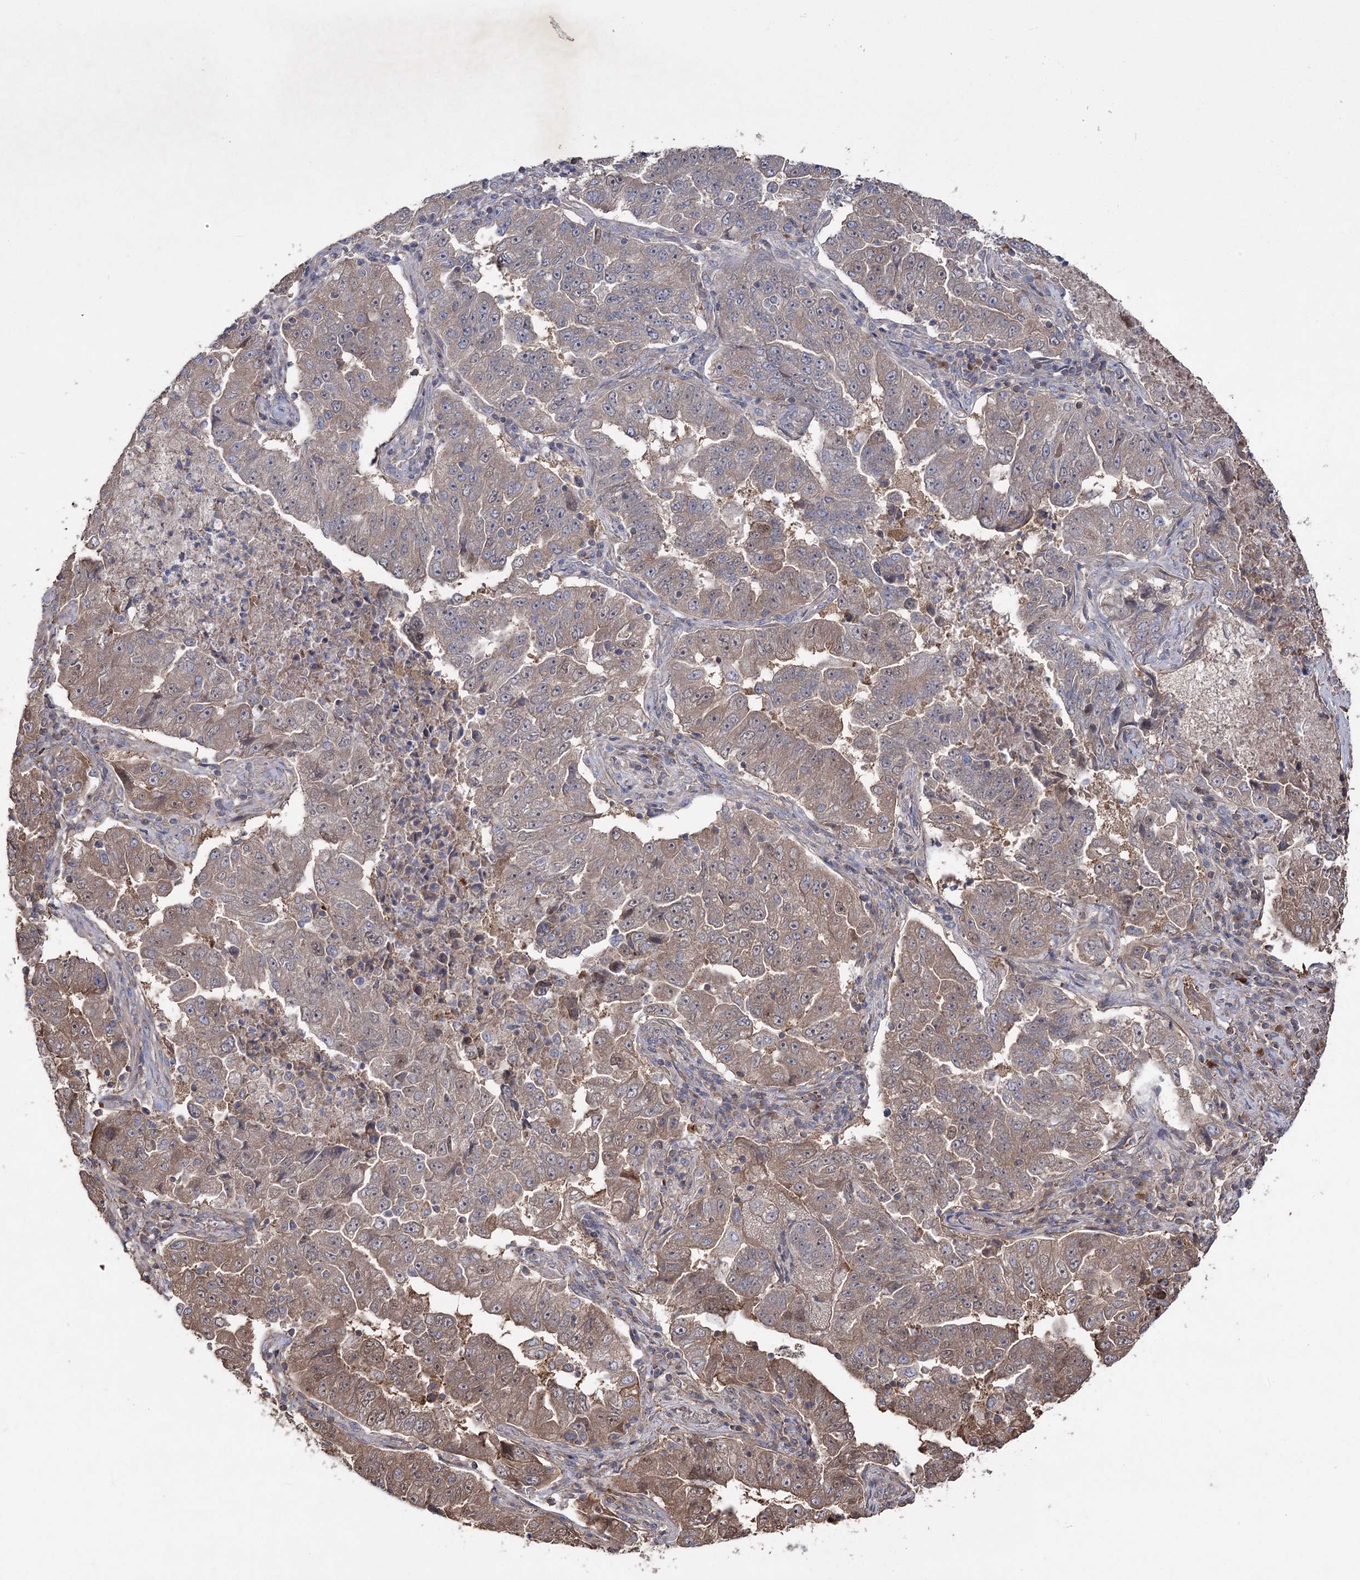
{"staining": {"intensity": "weak", "quantity": "25%-75%", "location": "cytoplasmic/membranous"}, "tissue": "lung cancer", "cell_type": "Tumor cells", "image_type": "cancer", "snomed": [{"axis": "morphology", "description": "Adenocarcinoma, NOS"}, {"axis": "topography", "description": "Lung"}], "caption": "Adenocarcinoma (lung) tissue displays weak cytoplasmic/membranous expression in about 25%-75% of tumor cells, visualized by immunohistochemistry.", "gene": "LARS2", "patient": {"sex": "female", "age": 51}}